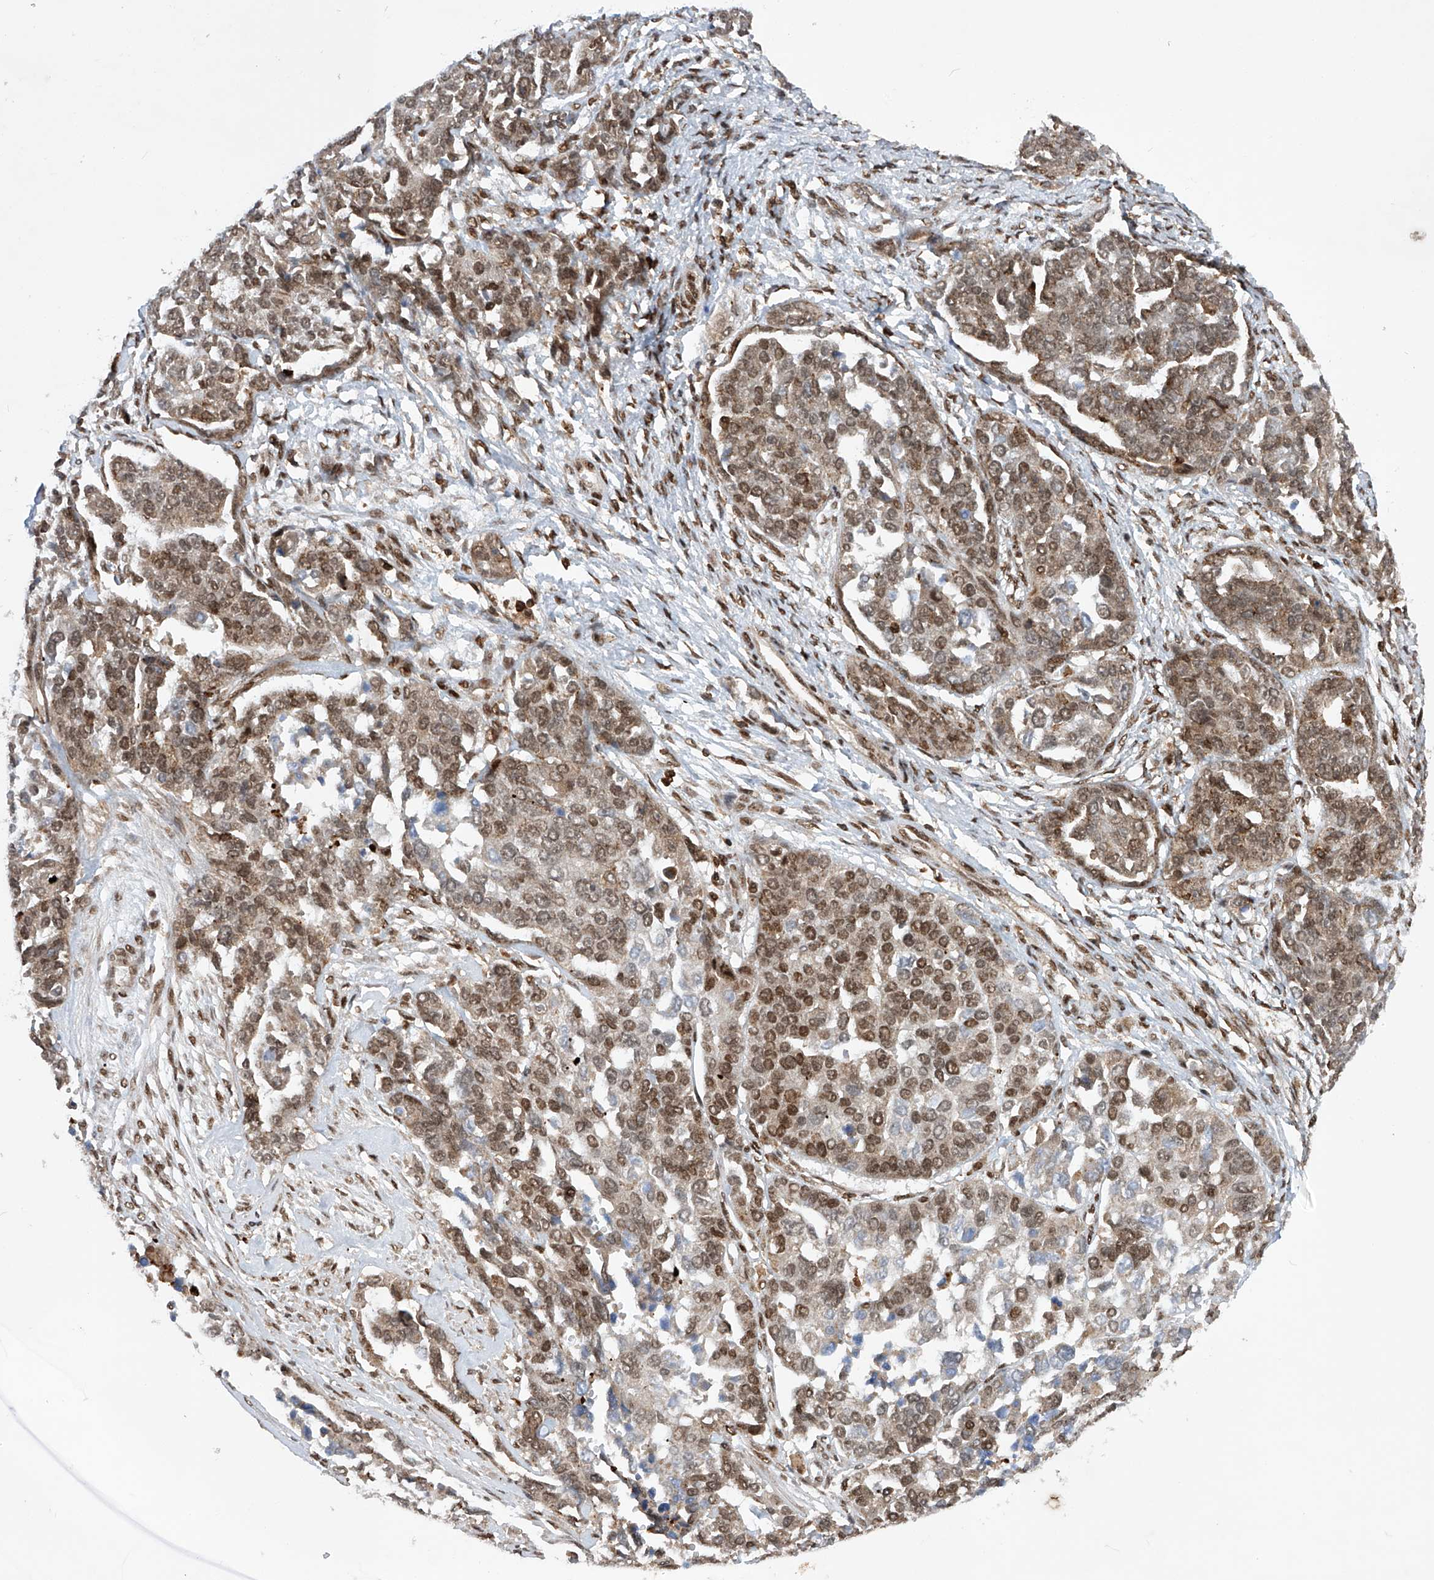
{"staining": {"intensity": "moderate", "quantity": ">75%", "location": "cytoplasmic/membranous,nuclear"}, "tissue": "ovarian cancer", "cell_type": "Tumor cells", "image_type": "cancer", "snomed": [{"axis": "morphology", "description": "Cystadenocarcinoma, serous, NOS"}, {"axis": "topography", "description": "Ovary"}], "caption": "The micrograph exhibits a brown stain indicating the presence of a protein in the cytoplasmic/membranous and nuclear of tumor cells in serous cystadenocarcinoma (ovarian). Nuclei are stained in blue.", "gene": "ZNF280D", "patient": {"sex": "female", "age": 44}}